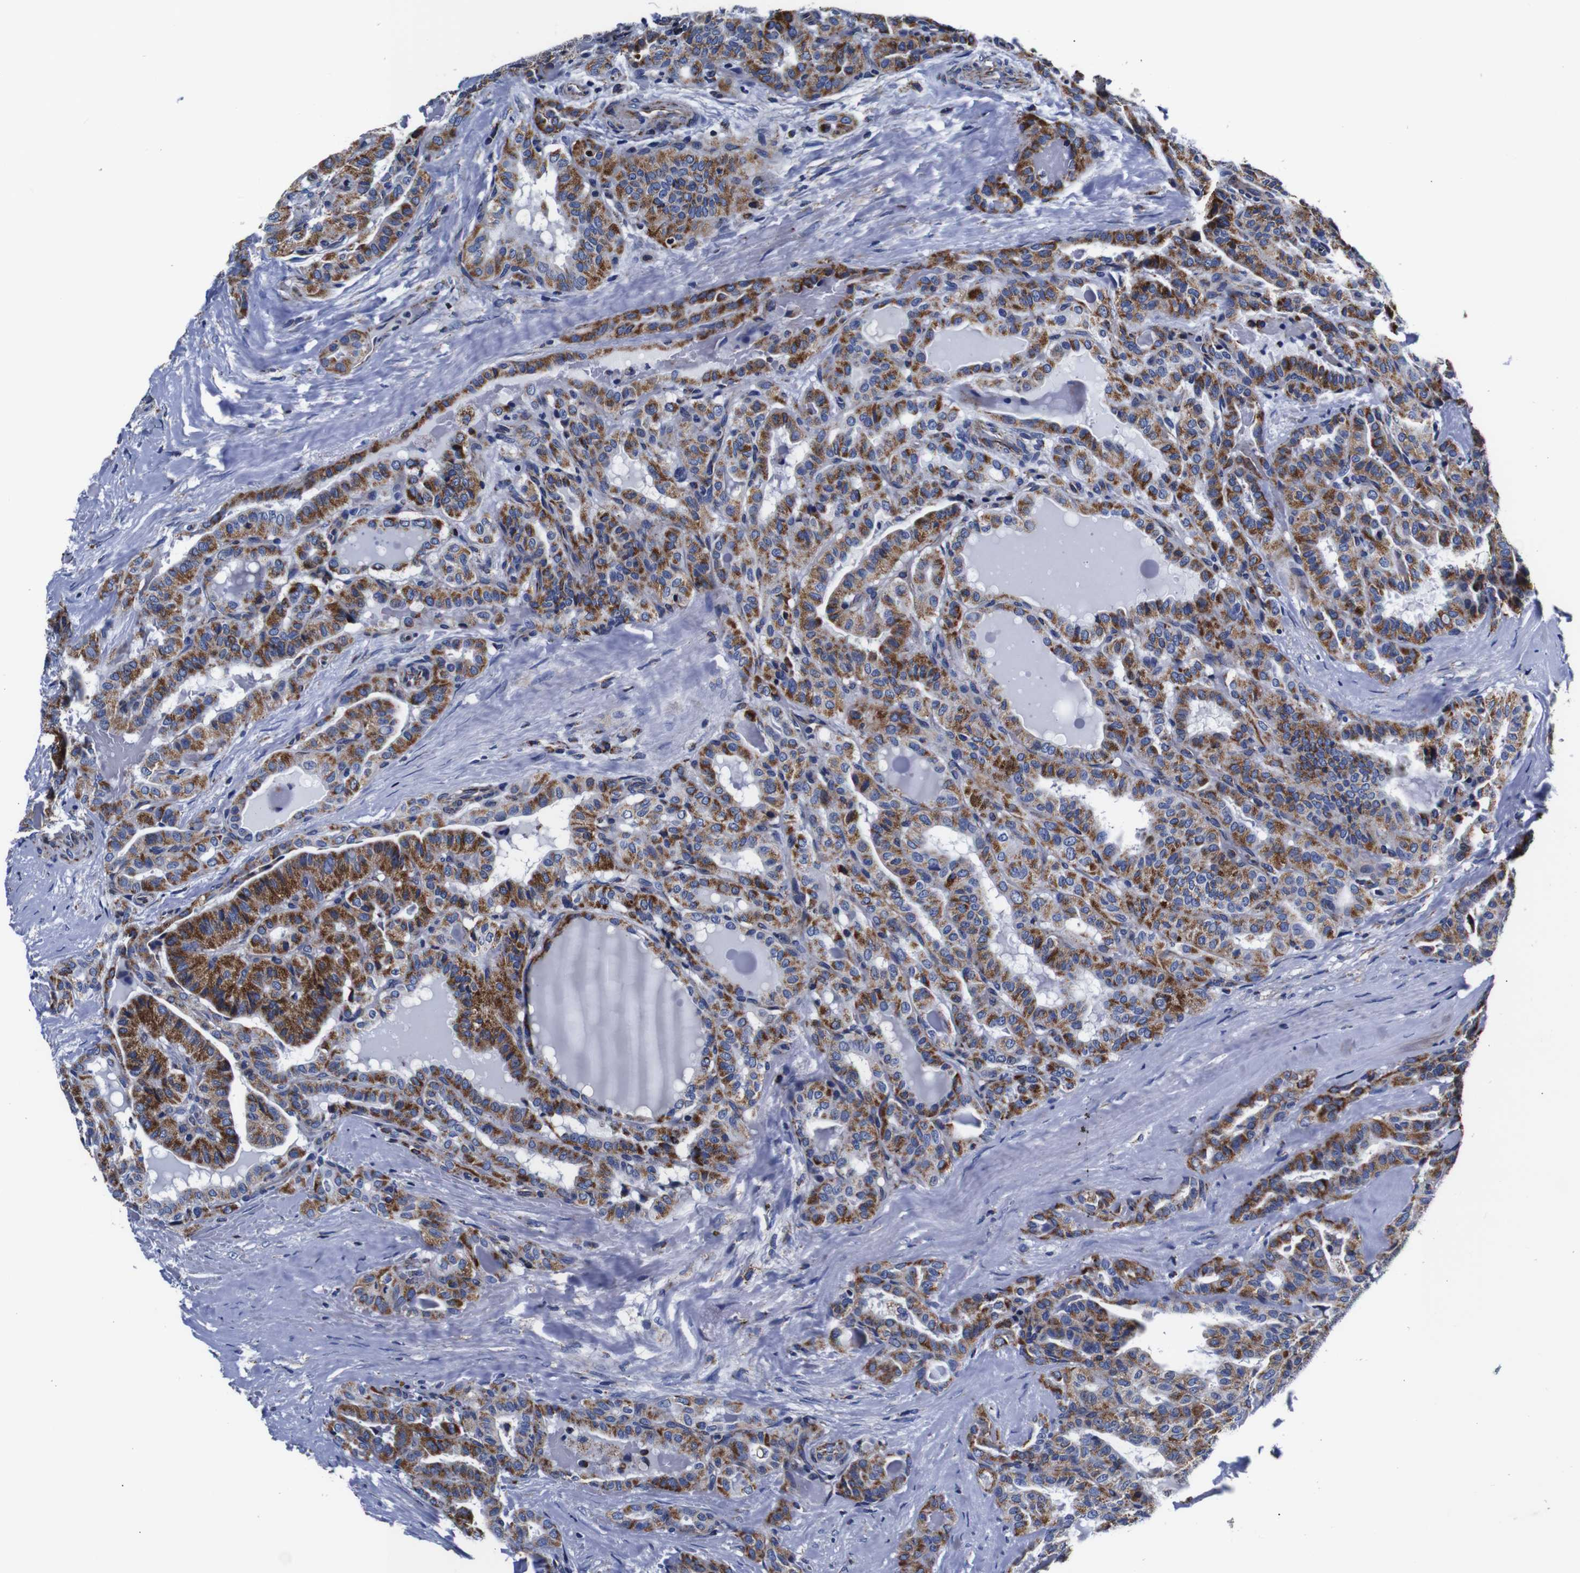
{"staining": {"intensity": "moderate", "quantity": ">75%", "location": "cytoplasmic/membranous"}, "tissue": "thyroid cancer", "cell_type": "Tumor cells", "image_type": "cancer", "snomed": [{"axis": "morphology", "description": "Papillary adenocarcinoma, NOS"}, {"axis": "topography", "description": "Thyroid gland"}], "caption": "This micrograph reveals IHC staining of papillary adenocarcinoma (thyroid), with medium moderate cytoplasmic/membranous staining in approximately >75% of tumor cells.", "gene": "FKBP9", "patient": {"sex": "male", "age": 77}}